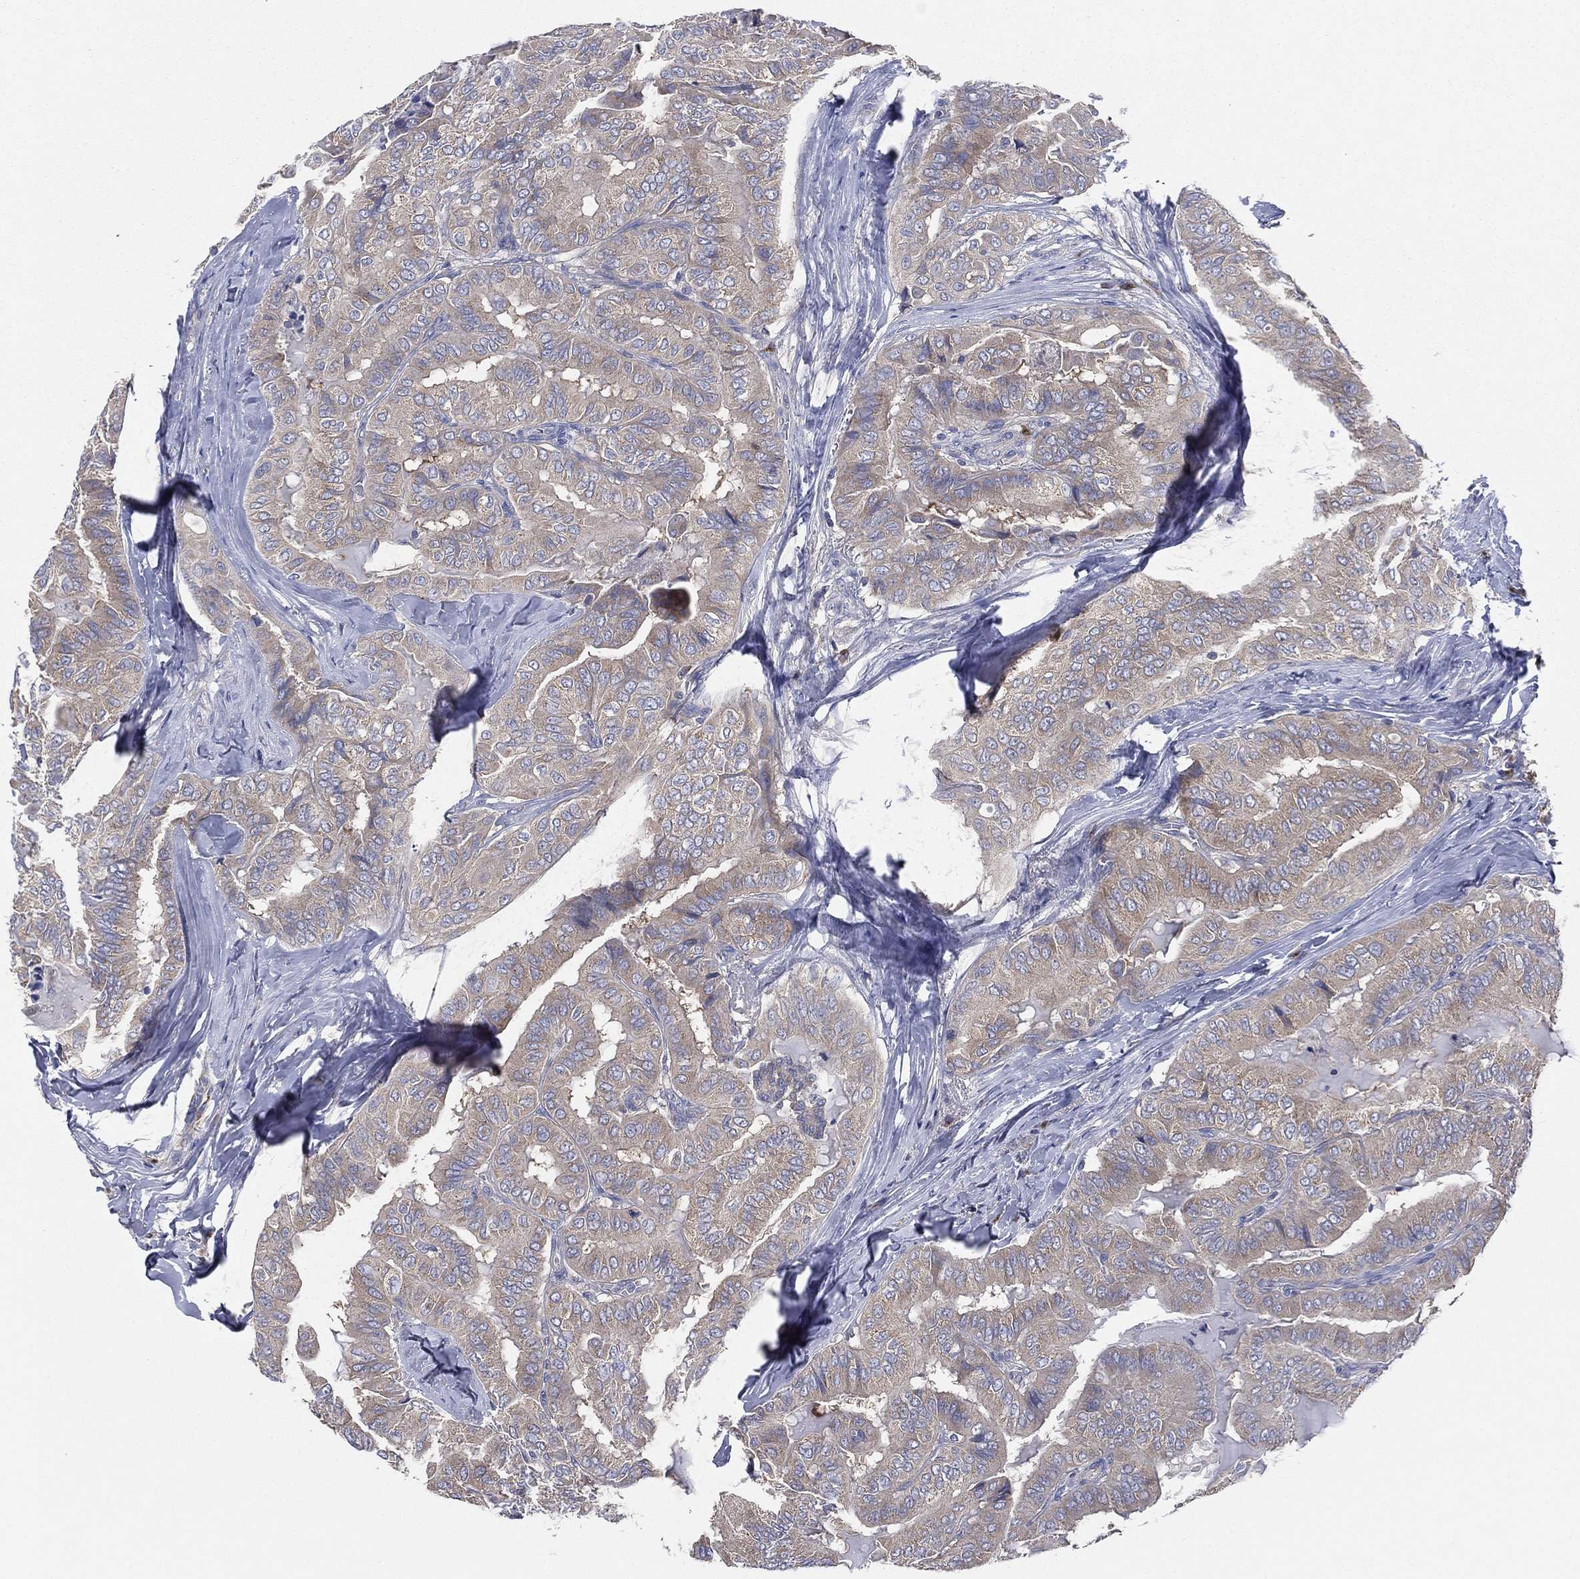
{"staining": {"intensity": "weak", "quantity": "<25%", "location": "cytoplasmic/membranous"}, "tissue": "thyroid cancer", "cell_type": "Tumor cells", "image_type": "cancer", "snomed": [{"axis": "morphology", "description": "Papillary adenocarcinoma, NOS"}, {"axis": "topography", "description": "Thyroid gland"}], "caption": "Thyroid cancer (papillary adenocarcinoma) was stained to show a protein in brown. There is no significant staining in tumor cells.", "gene": "ATP8A2", "patient": {"sex": "female", "age": 68}}